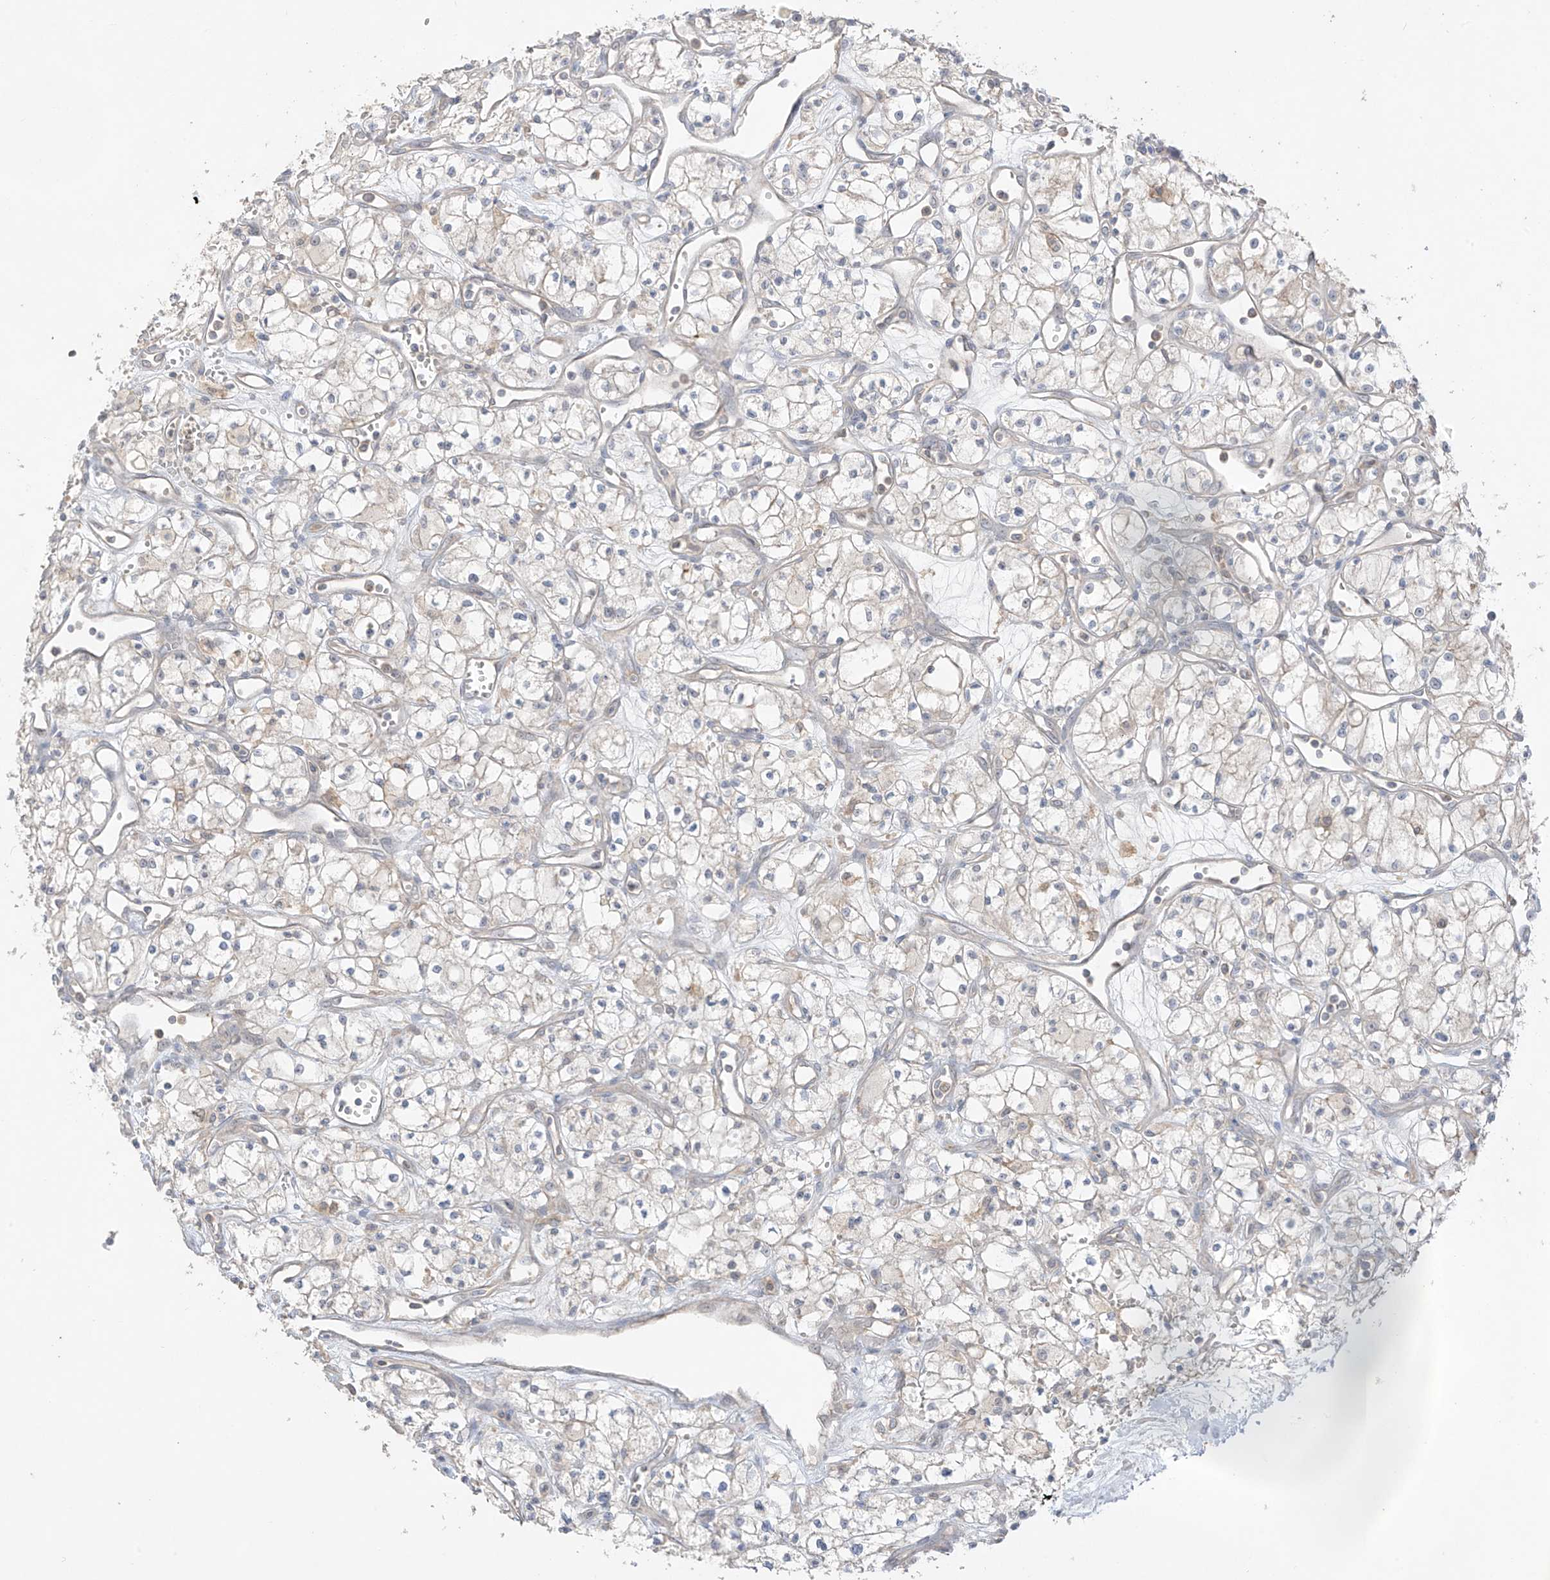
{"staining": {"intensity": "negative", "quantity": "none", "location": "none"}, "tissue": "renal cancer", "cell_type": "Tumor cells", "image_type": "cancer", "snomed": [{"axis": "morphology", "description": "Adenocarcinoma, NOS"}, {"axis": "topography", "description": "Kidney"}], "caption": "An image of renal cancer (adenocarcinoma) stained for a protein demonstrates no brown staining in tumor cells.", "gene": "ANGEL2", "patient": {"sex": "male", "age": 59}}